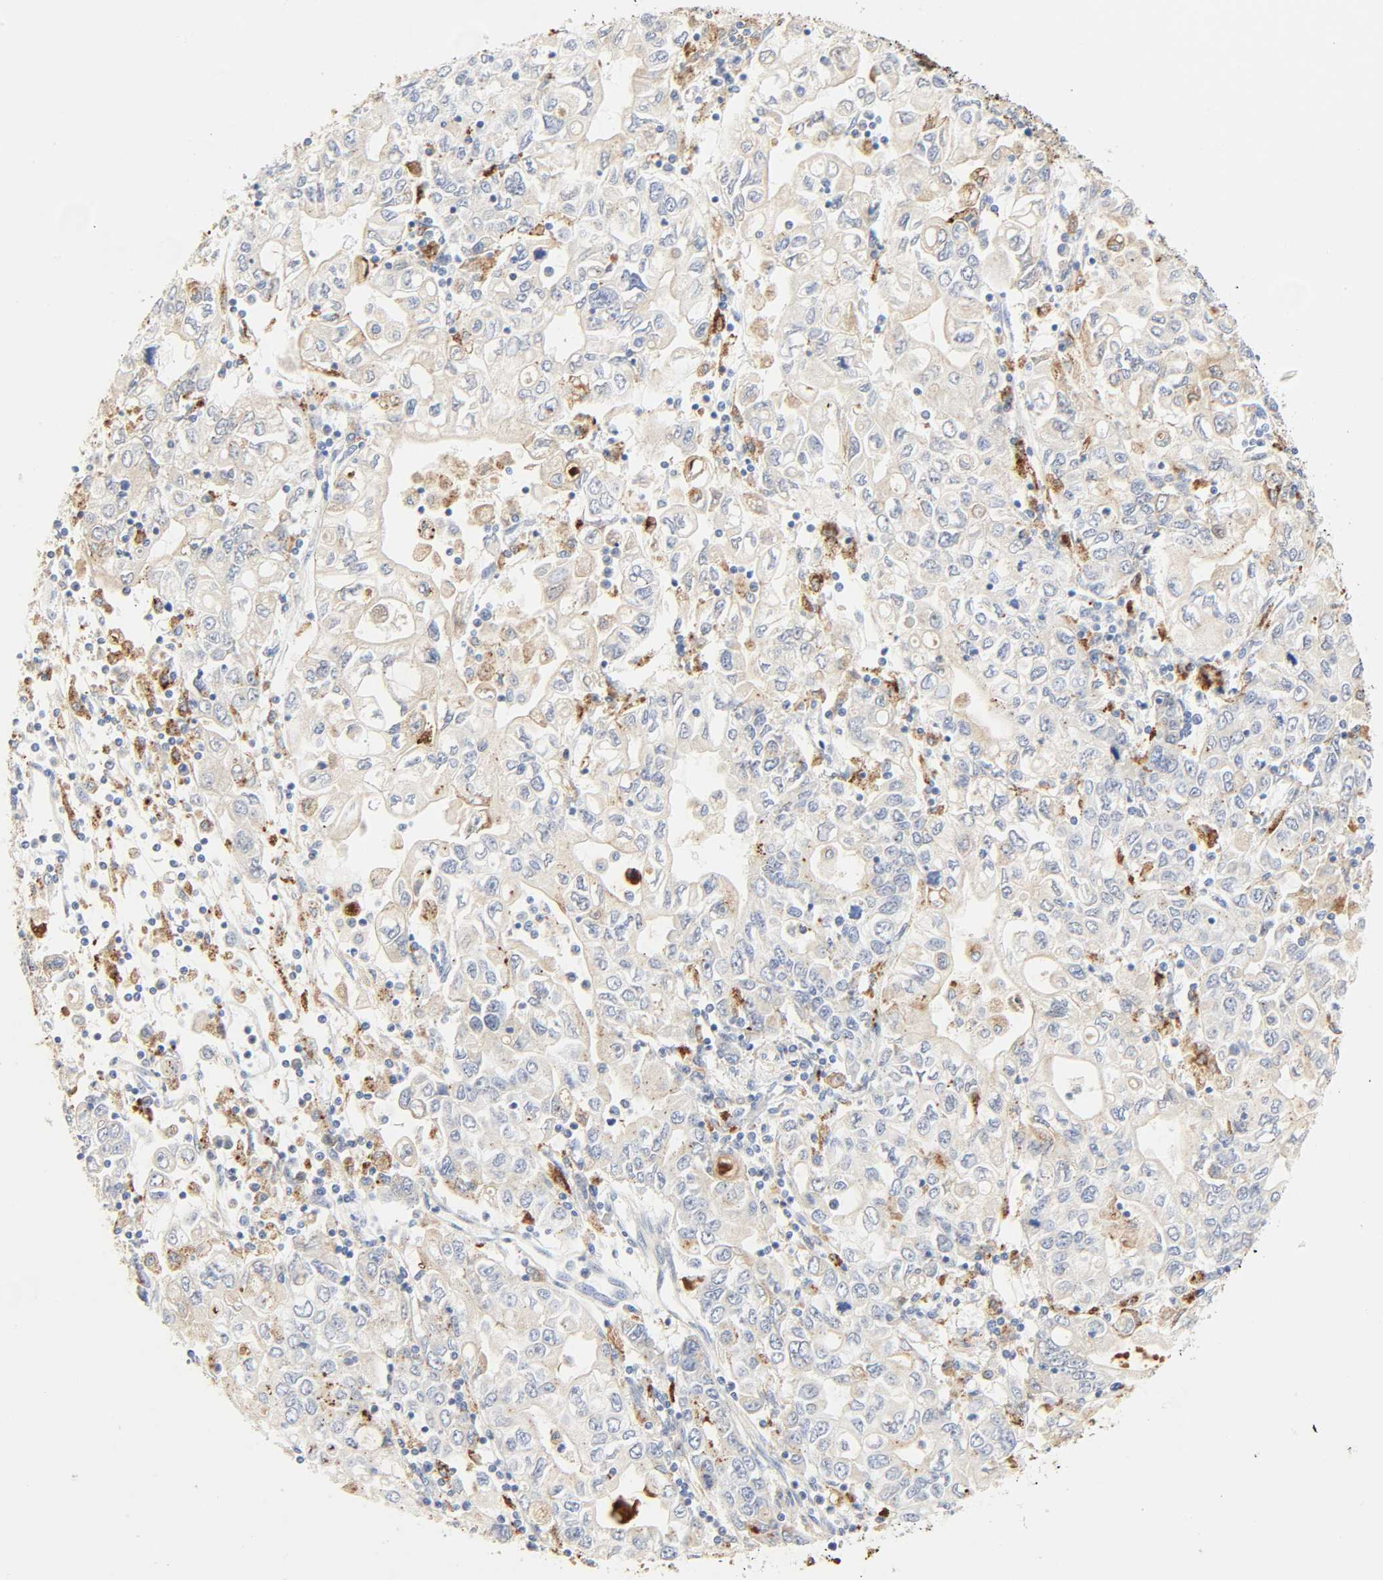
{"staining": {"intensity": "moderate", "quantity": "<25%", "location": "cytoplasmic/membranous"}, "tissue": "stomach cancer", "cell_type": "Tumor cells", "image_type": "cancer", "snomed": [{"axis": "morphology", "description": "Adenocarcinoma, NOS"}, {"axis": "topography", "description": "Stomach, lower"}], "caption": "An immunohistochemistry (IHC) image of neoplastic tissue is shown. Protein staining in brown labels moderate cytoplasmic/membranous positivity in stomach cancer (adenocarcinoma) within tumor cells.", "gene": "CAMK2A", "patient": {"sex": "female", "age": 72}}